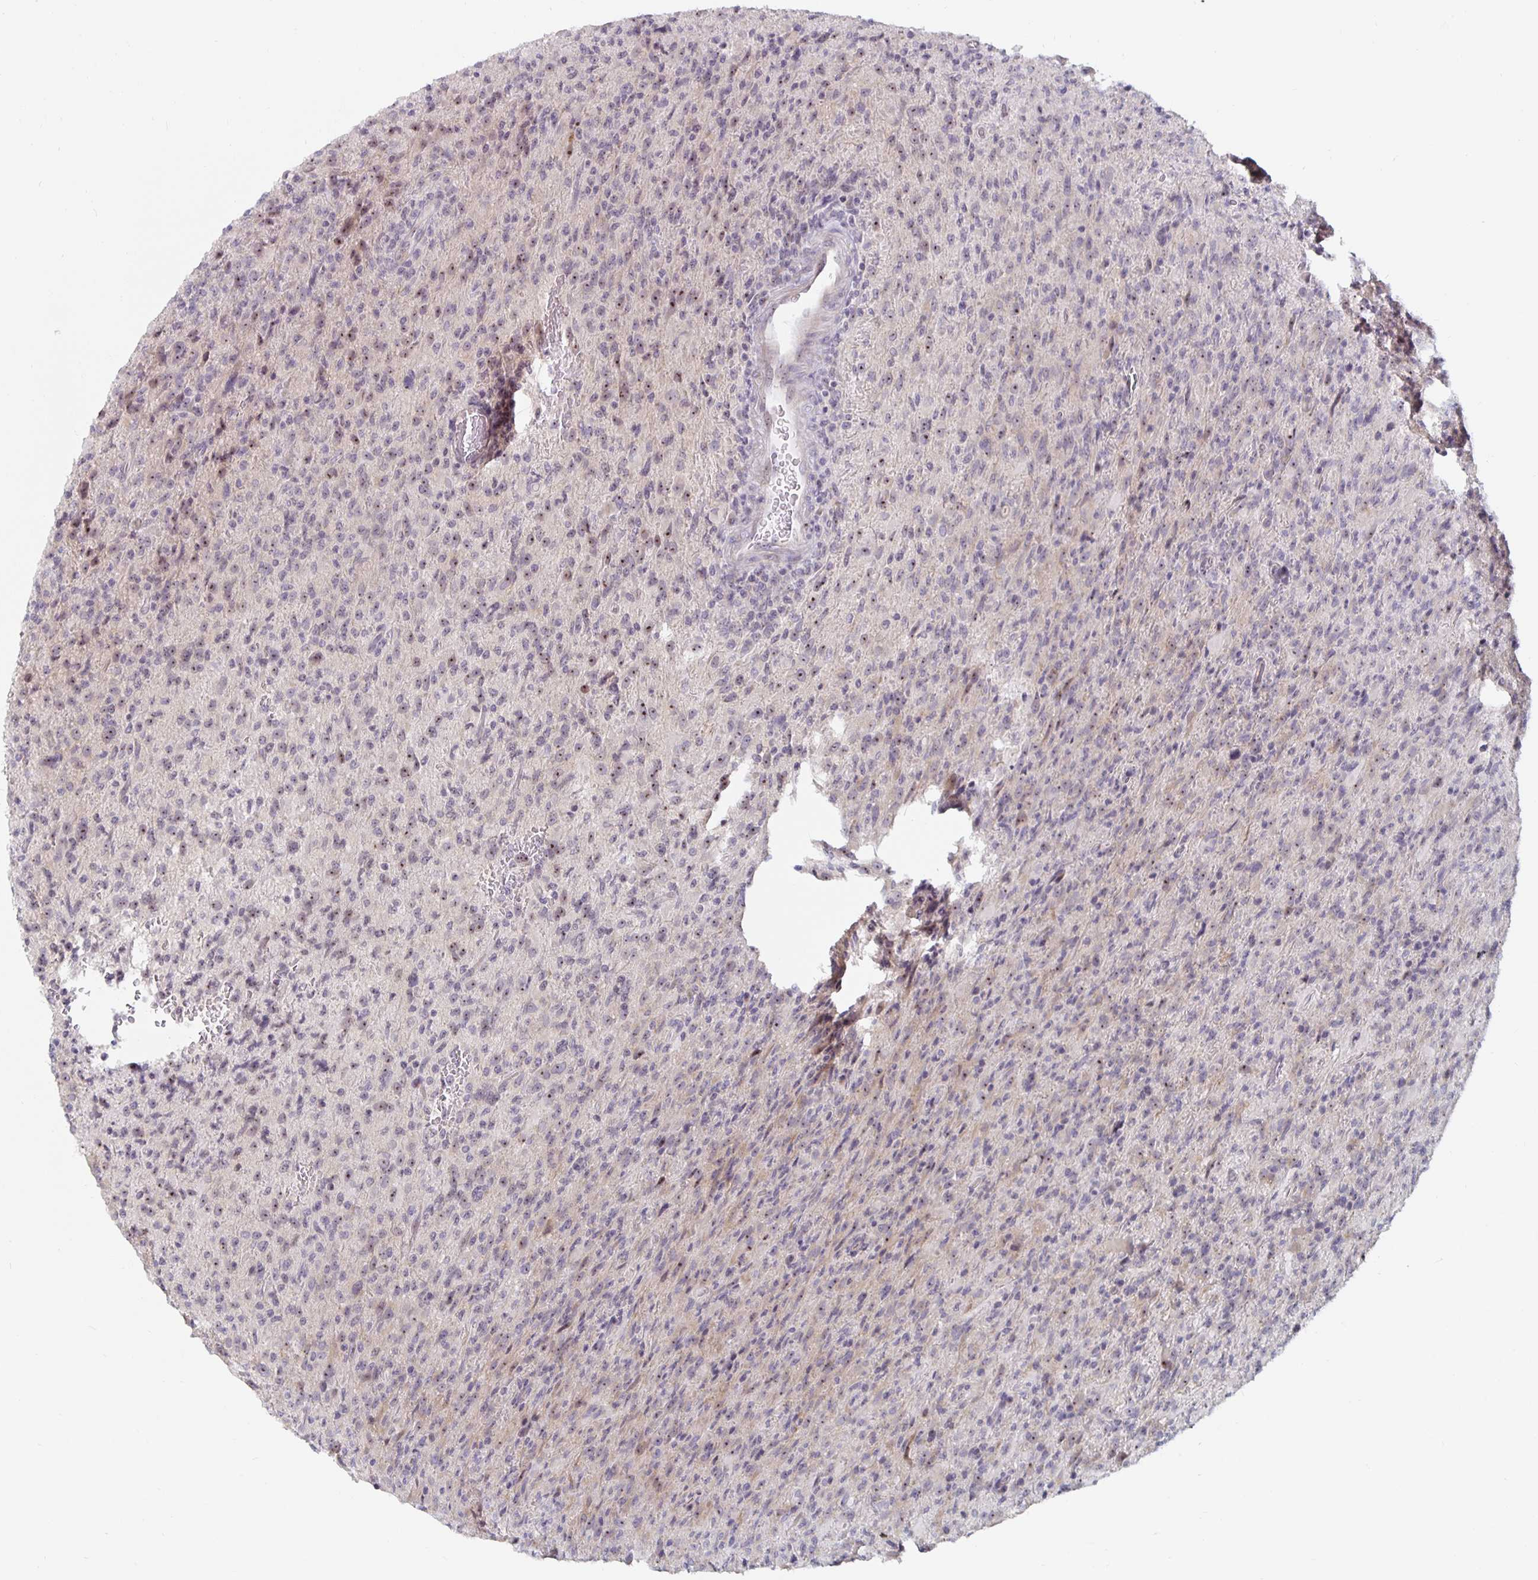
{"staining": {"intensity": "weak", "quantity": "25%-75%", "location": "nuclear"}, "tissue": "glioma", "cell_type": "Tumor cells", "image_type": "cancer", "snomed": [{"axis": "morphology", "description": "Glioma, malignant, High grade"}, {"axis": "topography", "description": "Brain"}], "caption": "A brown stain shows weak nuclear positivity of a protein in malignant high-grade glioma tumor cells.", "gene": "NUP85", "patient": {"sex": "male", "age": 68}}